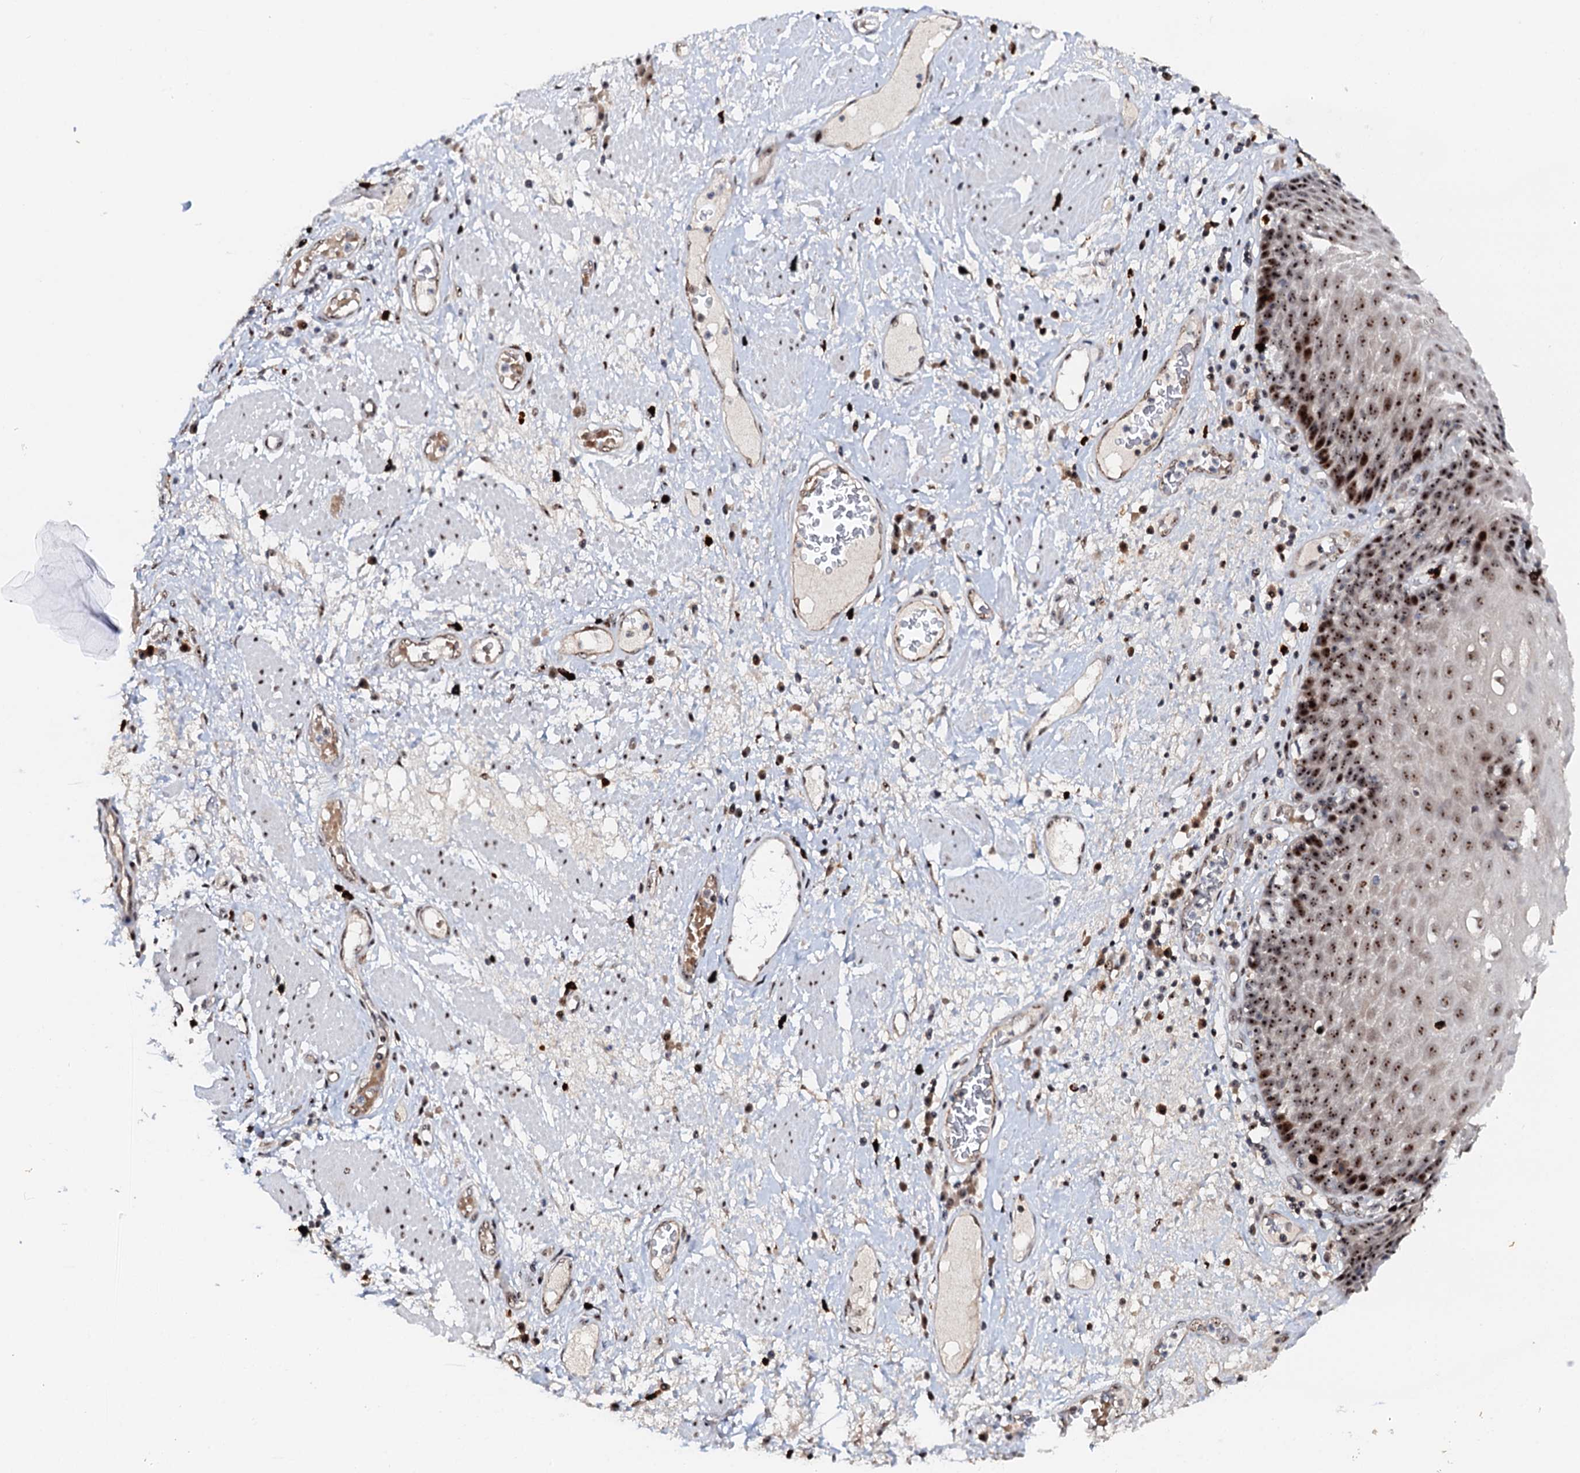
{"staining": {"intensity": "moderate", "quantity": ">75%", "location": "nuclear"}, "tissue": "esophagus", "cell_type": "Squamous epithelial cells", "image_type": "normal", "snomed": [{"axis": "morphology", "description": "Normal tissue, NOS"}, {"axis": "morphology", "description": "Adenocarcinoma, NOS"}, {"axis": "topography", "description": "Esophagus"}], "caption": "Esophagus stained for a protein exhibits moderate nuclear positivity in squamous epithelial cells. The protein of interest is shown in brown color, while the nuclei are stained blue.", "gene": "NEUROG3", "patient": {"sex": "male", "age": 62}}